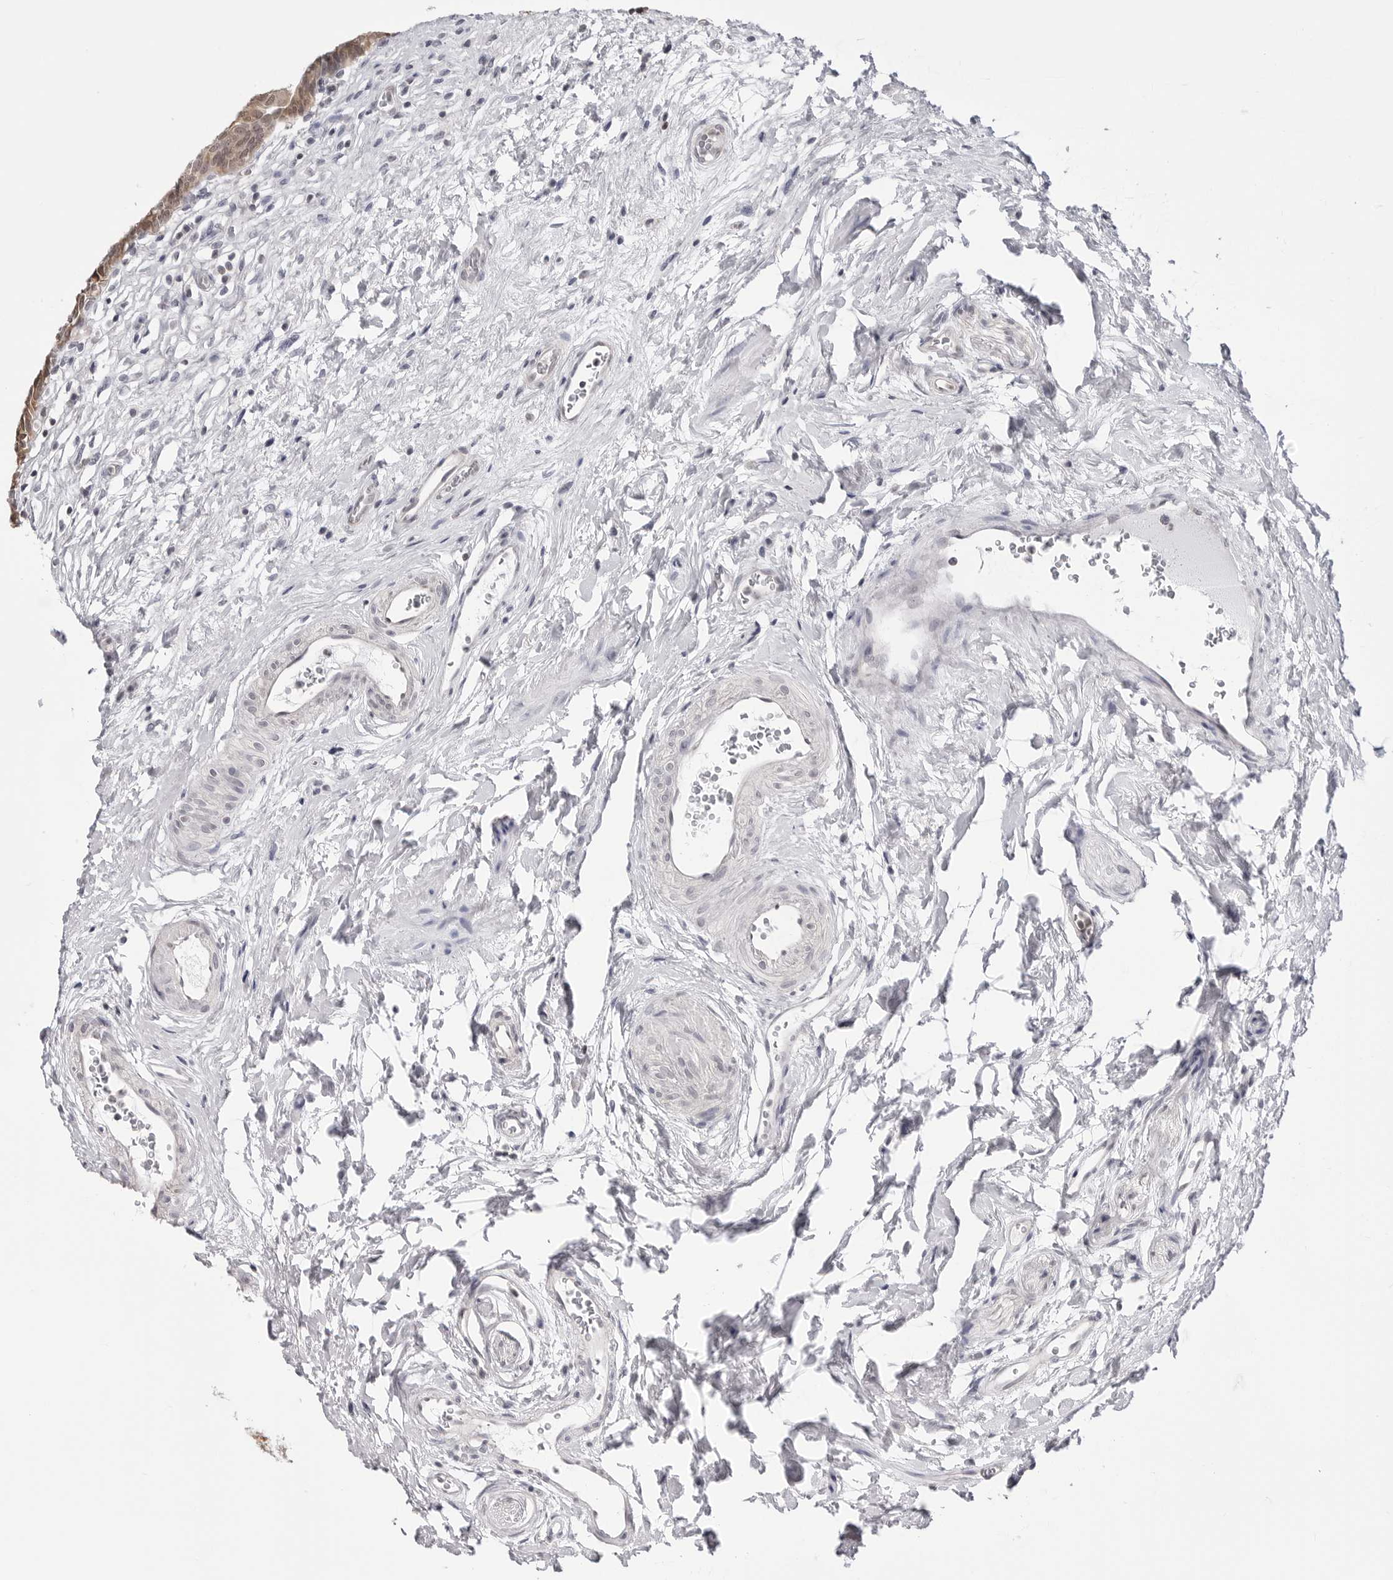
{"staining": {"intensity": "moderate", "quantity": ">75%", "location": "cytoplasmic/membranous"}, "tissue": "urinary bladder", "cell_type": "Urothelial cells", "image_type": "normal", "snomed": [{"axis": "morphology", "description": "Normal tissue, NOS"}, {"axis": "topography", "description": "Urinary bladder"}], "caption": "The immunohistochemical stain labels moderate cytoplasmic/membranous staining in urothelial cells of normal urinary bladder. (DAB IHC with brightfield microscopy, high magnification).", "gene": "YWHAG", "patient": {"sex": "male", "age": 83}}